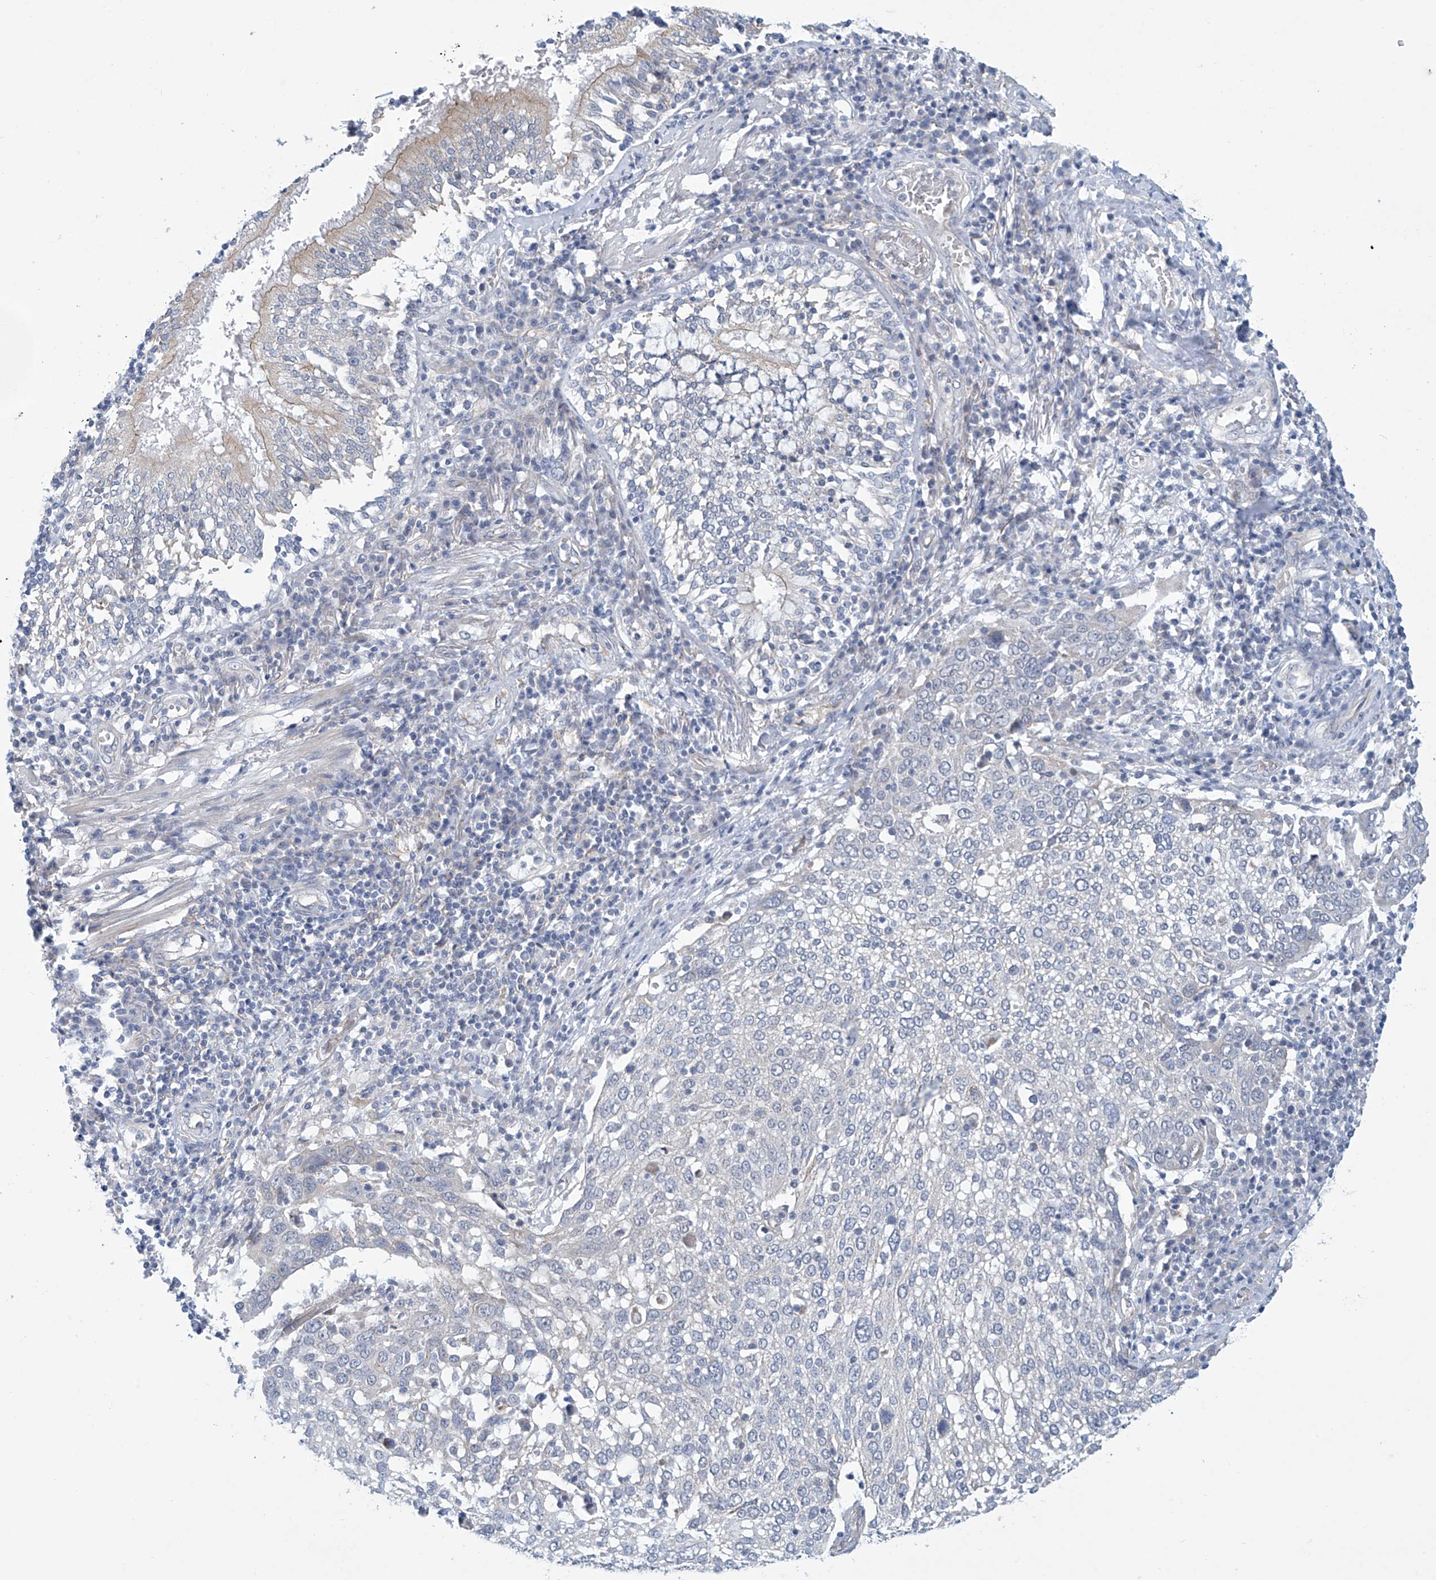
{"staining": {"intensity": "negative", "quantity": "none", "location": "none"}, "tissue": "lung cancer", "cell_type": "Tumor cells", "image_type": "cancer", "snomed": [{"axis": "morphology", "description": "Squamous cell carcinoma, NOS"}, {"axis": "topography", "description": "Lung"}], "caption": "Photomicrograph shows no protein expression in tumor cells of lung squamous cell carcinoma tissue.", "gene": "ABHD13", "patient": {"sex": "male", "age": 65}}